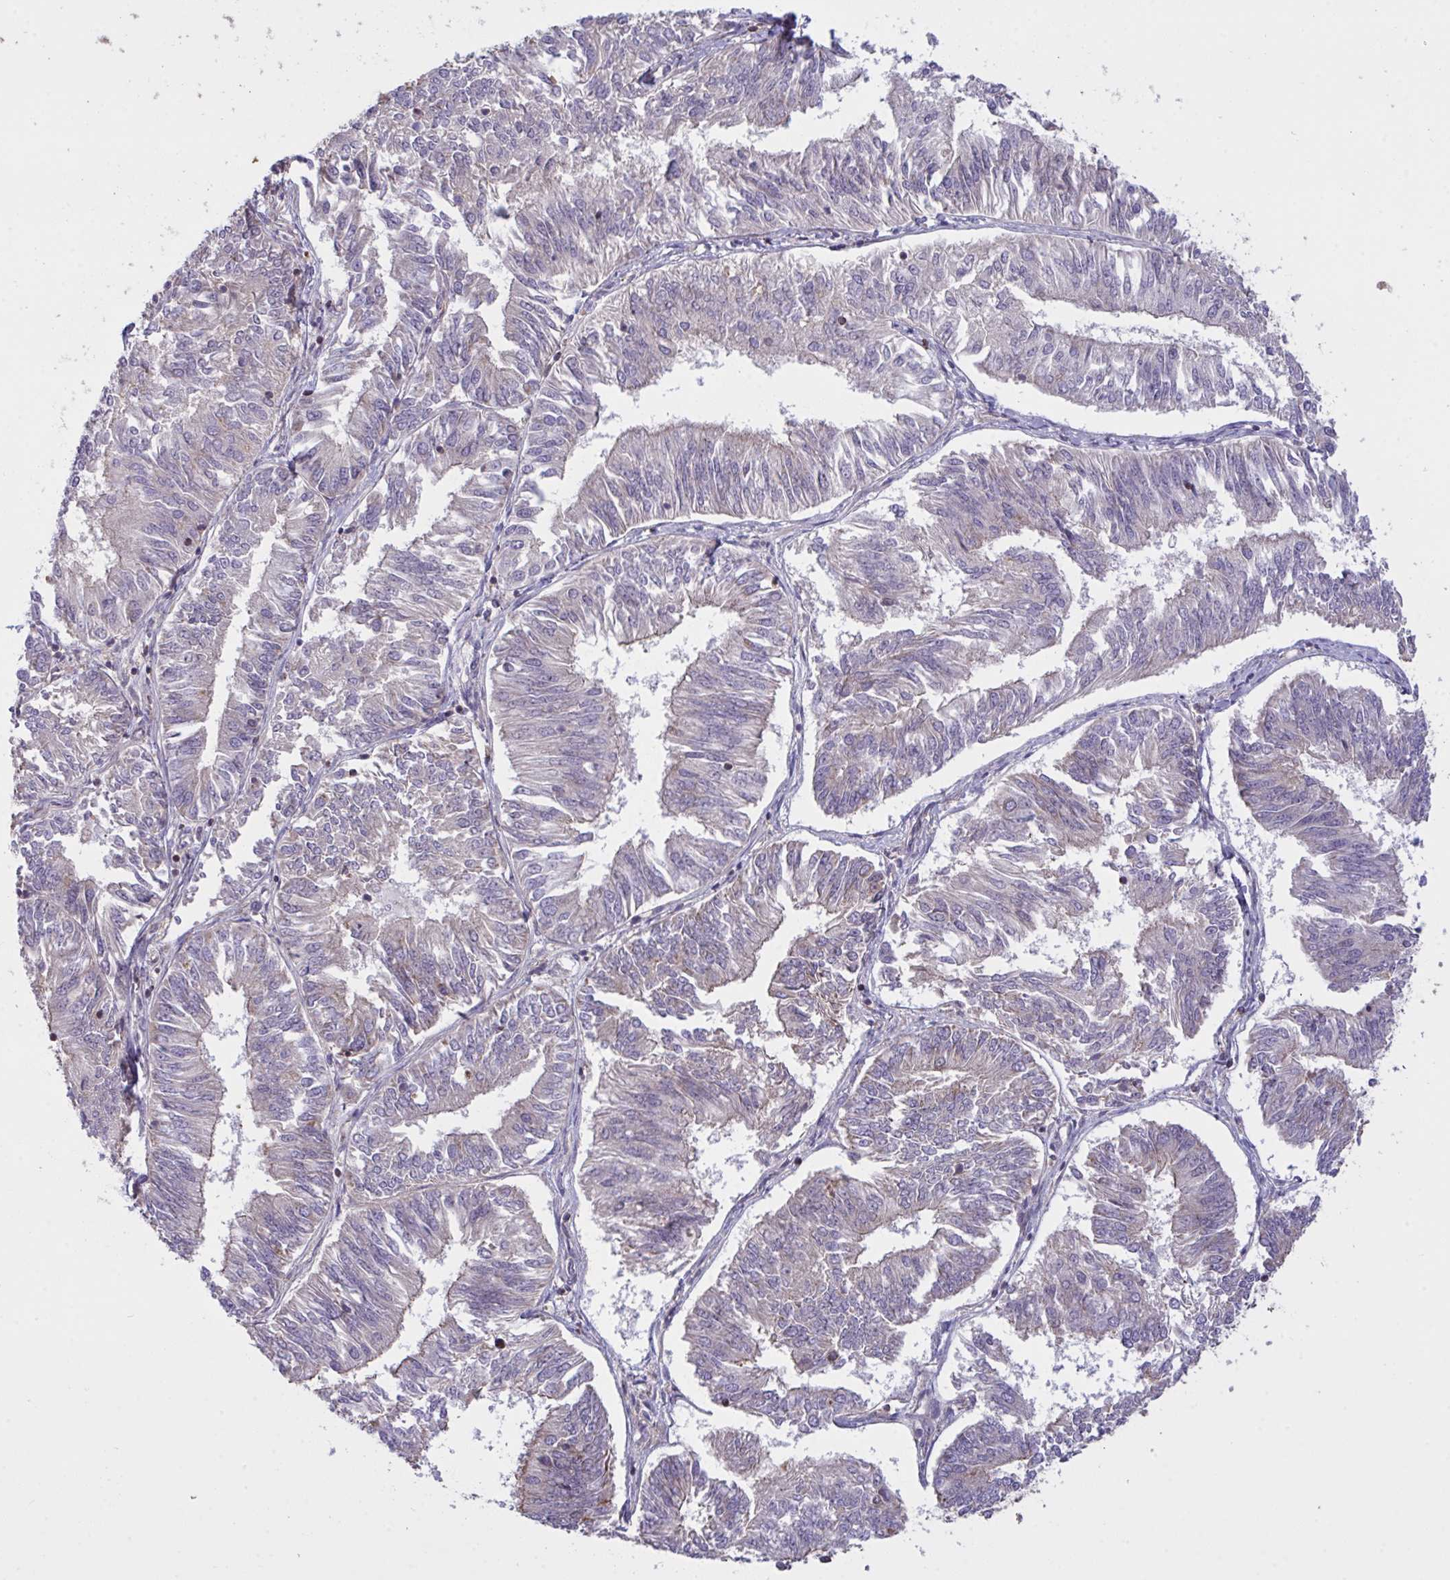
{"staining": {"intensity": "weak", "quantity": "<25%", "location": "cytoplasmic/membranous"}, "tissue": "endometrial cancer", "cell_type": "Tumor cells", "image_type": "cancer", "snomed": [{"axis": "morphology", "description": "Adenocarcinoma, NOS"}, {"axis": "topography", "description": "Endometrium"}], "caption": "Tumor cells show no significant staining in endometrial adenocarcinoma.", "gene": "MICOS10", "patient": {"sex": "female", "age": 58}}